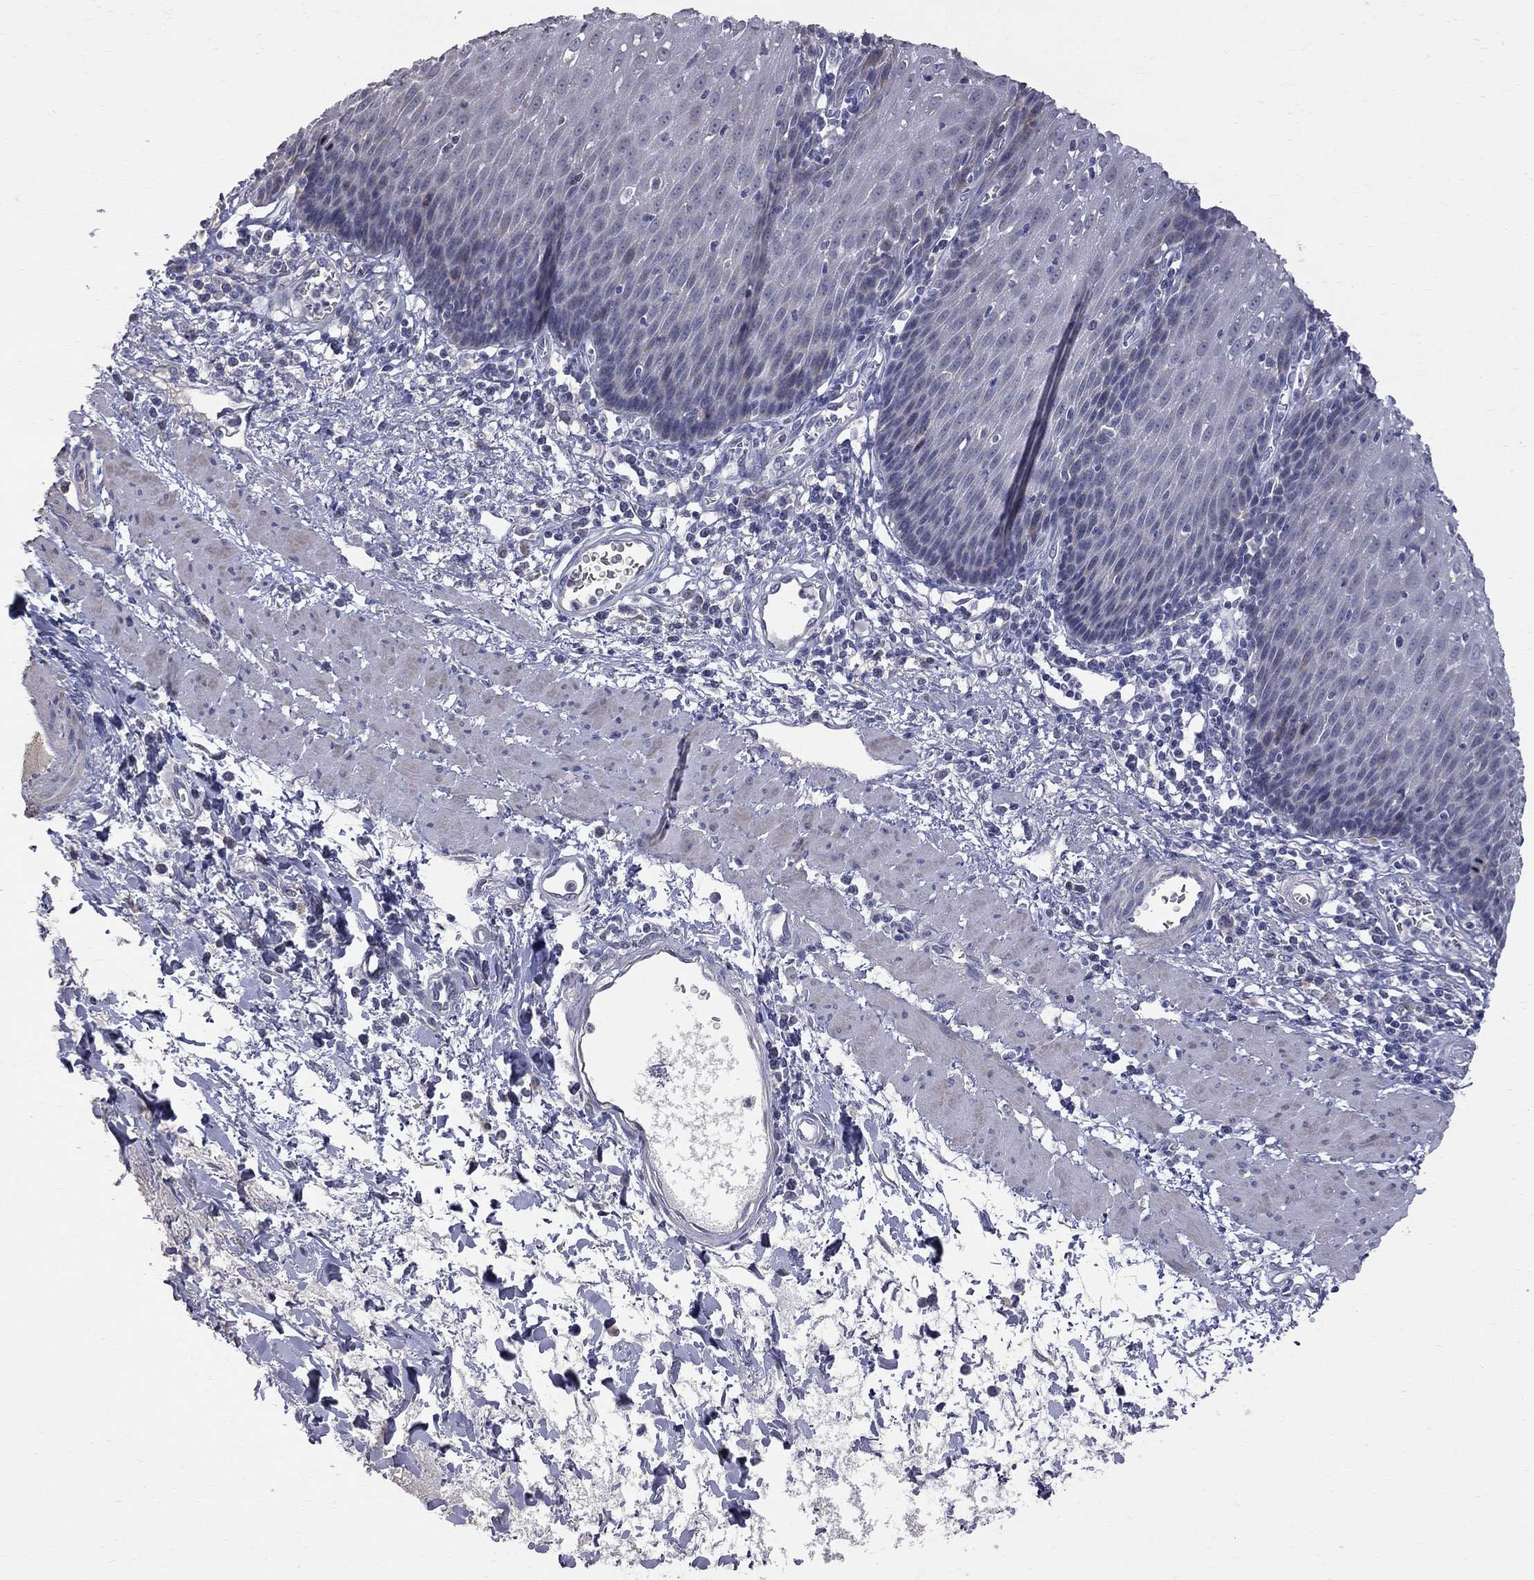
{"staining": {"intensity": "weak", "quantity": "<25%", "location": "cytoplasmic/membranous"}, "tissue": "esophagus", "cell_type": "Squamous epithelial cells", "image_type": "normal", "snomed": [{"axis": "morphology", "description": "Normal tissue, NOS"}, {"axis": "topography", "description": "Esophagus"}], "caption": "Histopathology image shows no protein staining in squamous epithelial cells of normal esophagus. (DAB (3,3'-diaminobenzidine) immunohistochemistry visualized using brightfield microscopy, high magnification).", "gene": "CKAP2", "patient": {"sex": "male", "age": 57}}